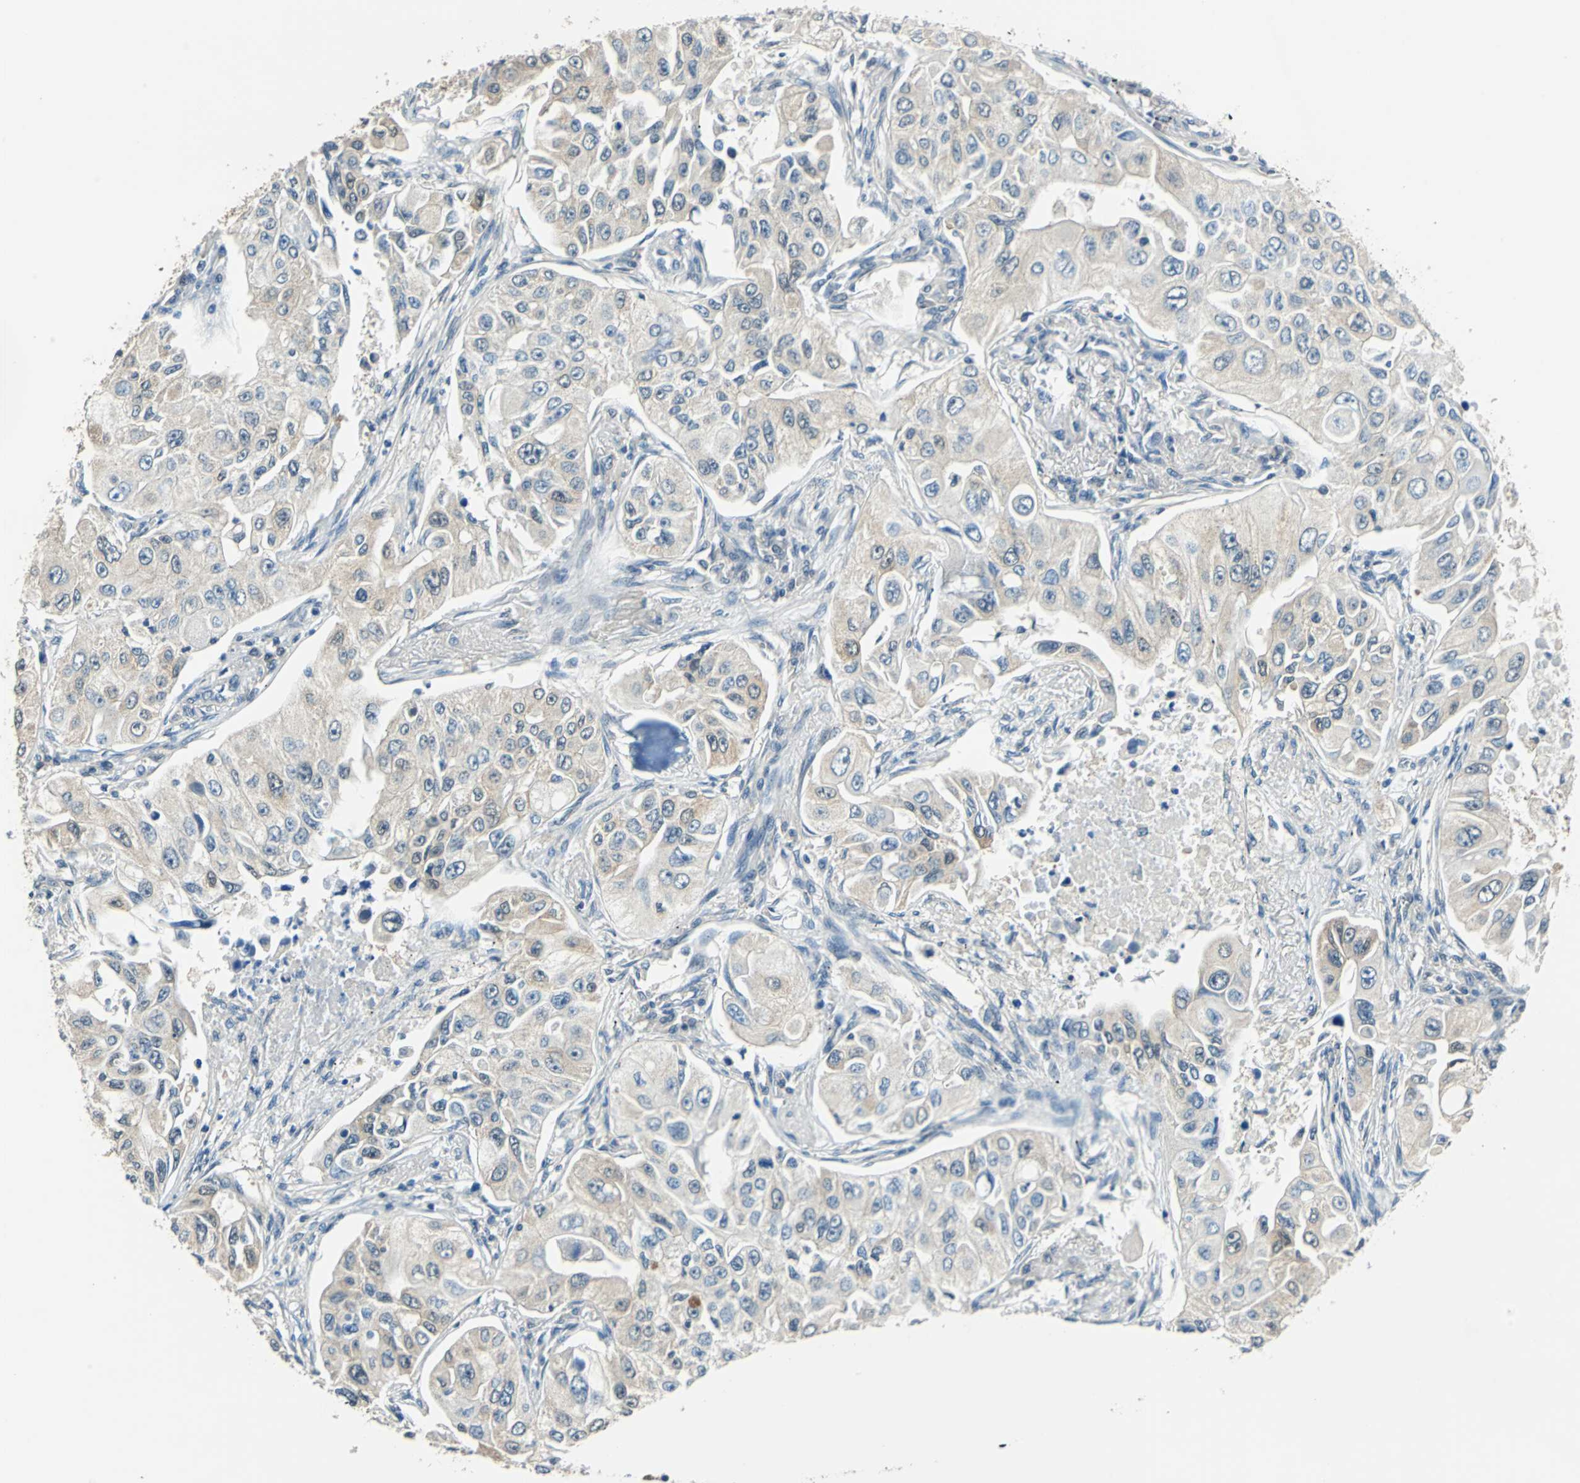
{"staining": {"intensity": "weak", "quantity": ">75%", "location": "cytoplasmic/membranous"}, "tissue": "lung cancer", "cell_type": "Tumor cells", "image_type": "cancer", "snomed": [{"axis": "morphology", "description": "Adenocarcinoma, NOS"}, {"axis": "topography", "description": "Lung"}], "caption": "This is an image of immunohistochemistry (IHC) staining of lung cancer (adenocarcinoma), which shows weak expression in the cytoplasmic/membranous of tumor cells.", "gene": "FKBP4", "patient": {"sex": "male", "age": 84}}